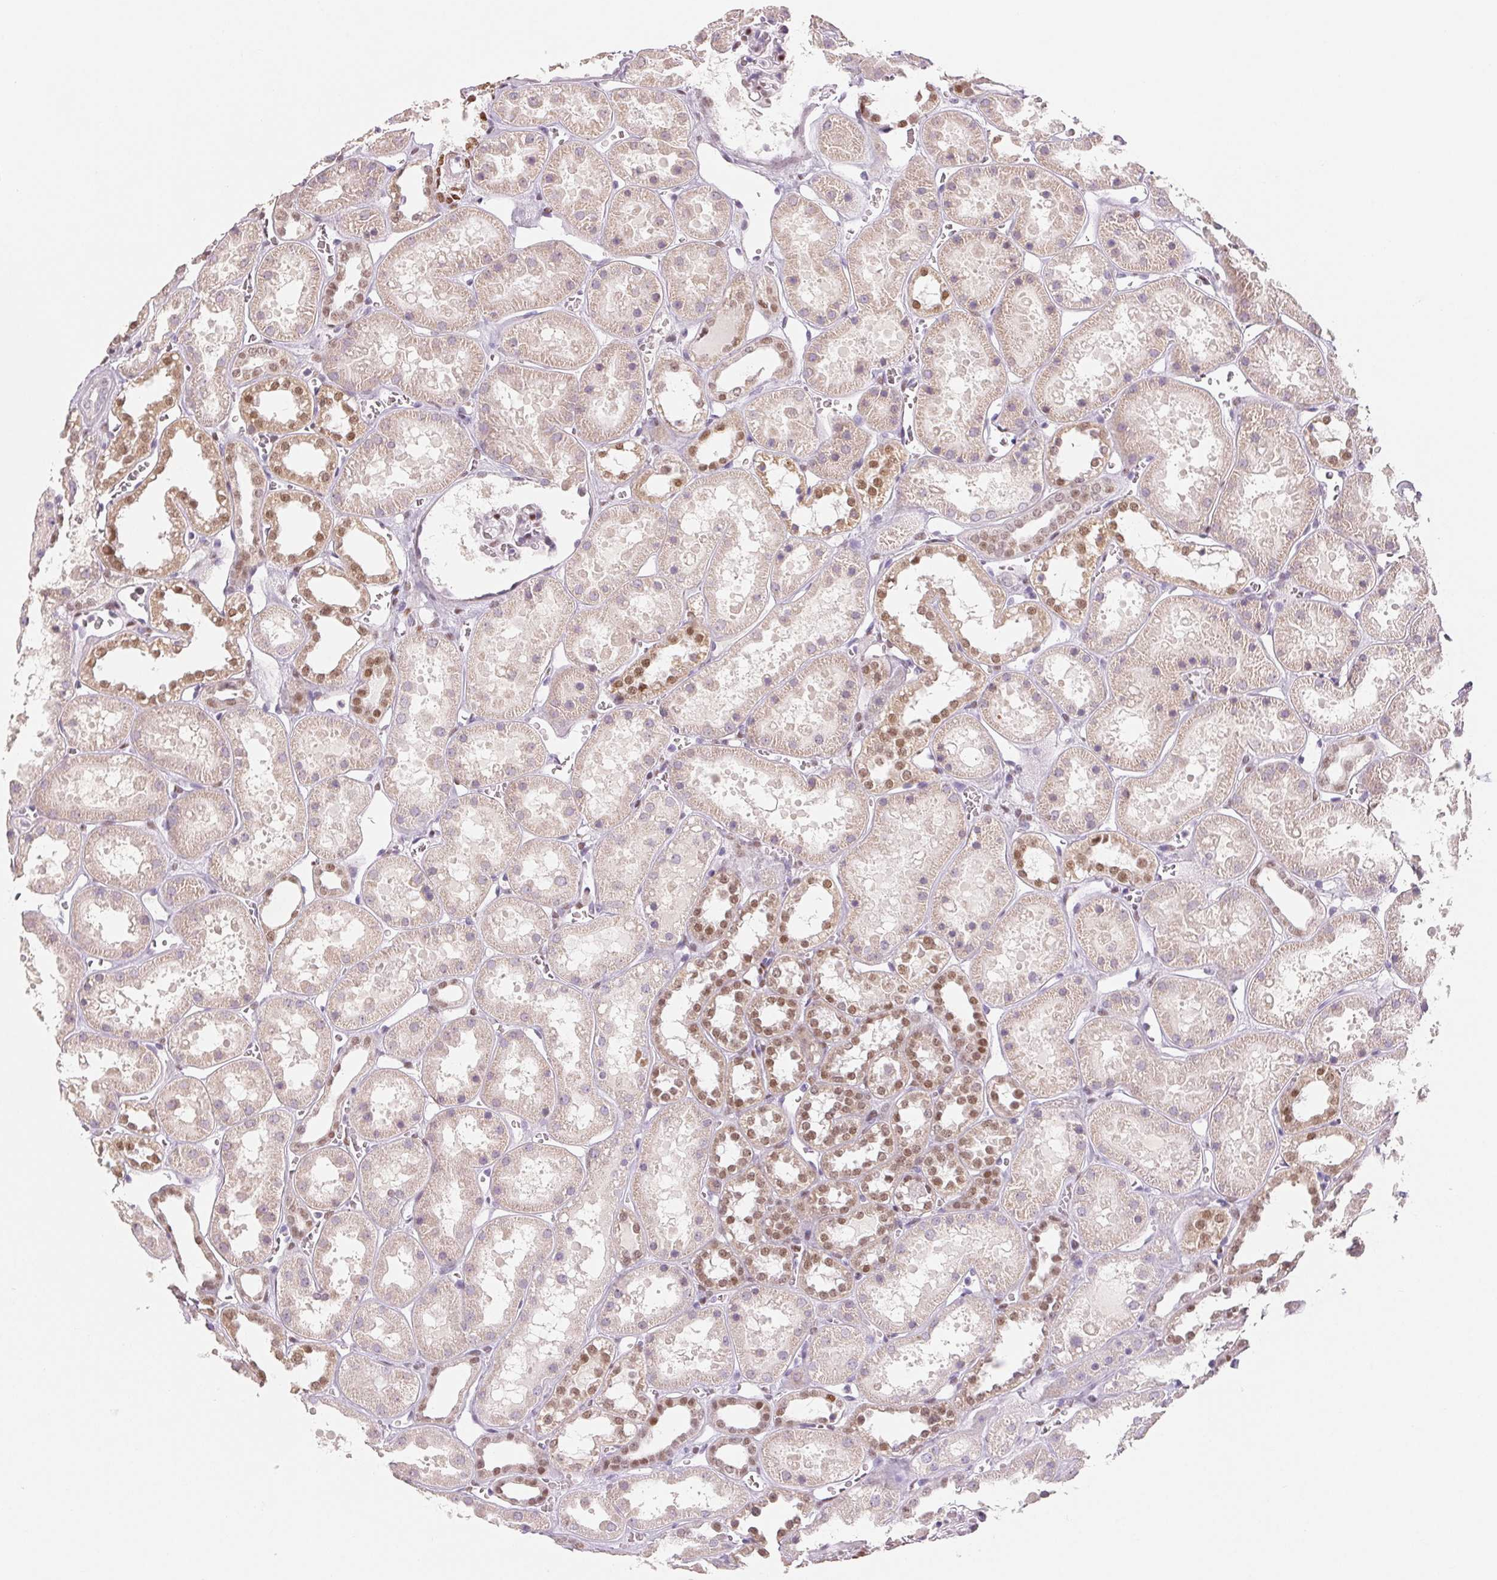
{"staining": {"intensity": "moderate", "quantity": "<25%", "location": "nuclear"}, "tissue": "kidney", "cell_type": "Cells in glomeruli", "image_type": "normal", "snomed": [{"axis": "morphology", "description": "Normal tissue, NOS"}, {"axis": "topography", "description": "Kidney"}], "caption": "Immunohistochemistry histopathology image of unremarkable kidney stained for a protein (brown), which exhibits low levels of moderate nuclear expression in about <25% of cells in glomeruli.", "gene": "SMARCD3", "patient": {"sex": "female", "age": 41}}